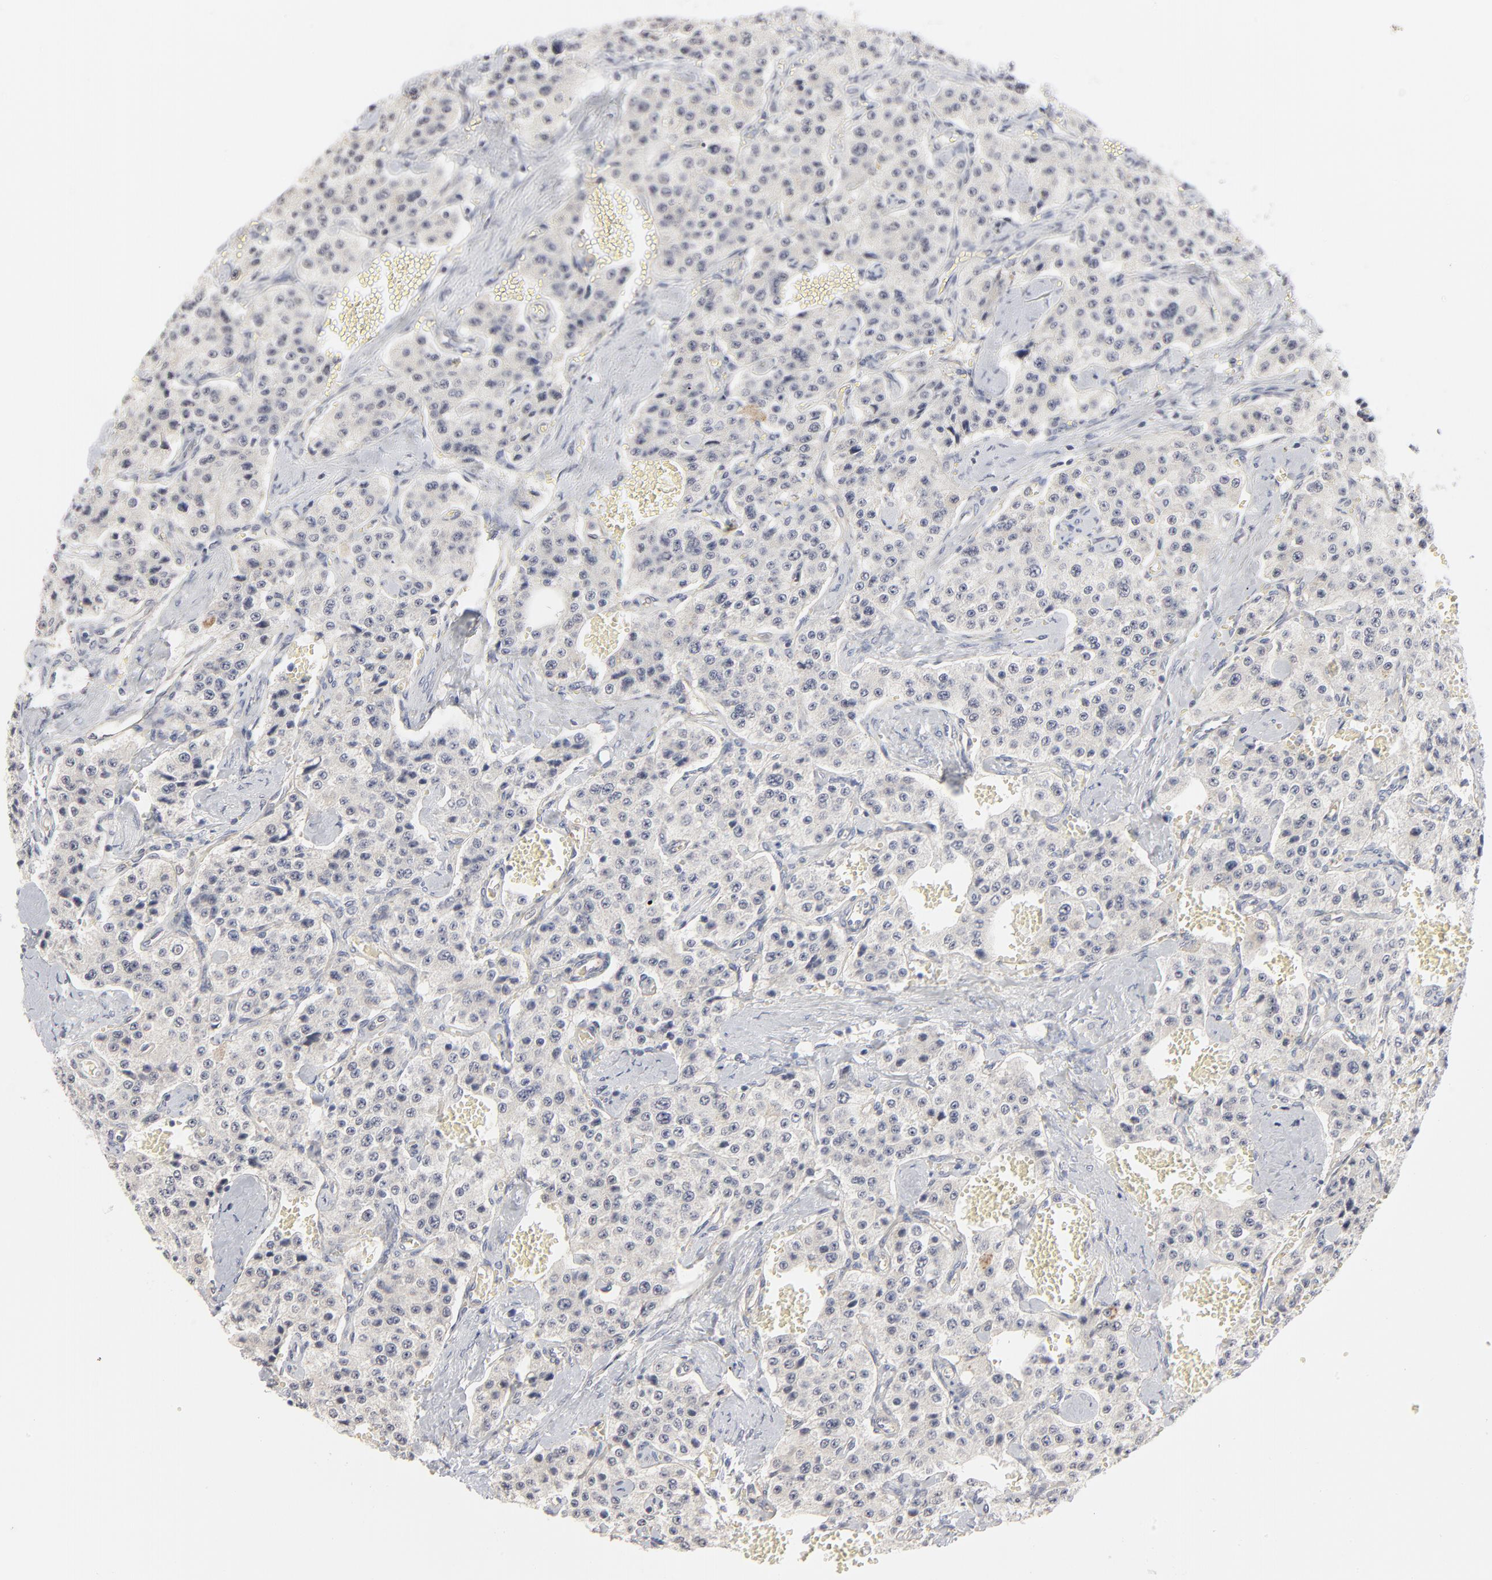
{"staining": {"intensity": "negative", "quantity": "none", "location": "none"}, "tissue": "carcinoid", "cell_type": "Tumor cells", "image_type": "cancer", "snomed": [{"axis": "morphology", "description": "Carcinoid, malignant, NOS"}, {"axis": "topography", "description": "Small intestine"}], "caption": "The immunohistochemistry (IHC) photomicrograph has no significant staining in tumor cells of carcinoid tissue.", "gene": "SLC16A1", "patient": {"sex": "male", "age": 52}}